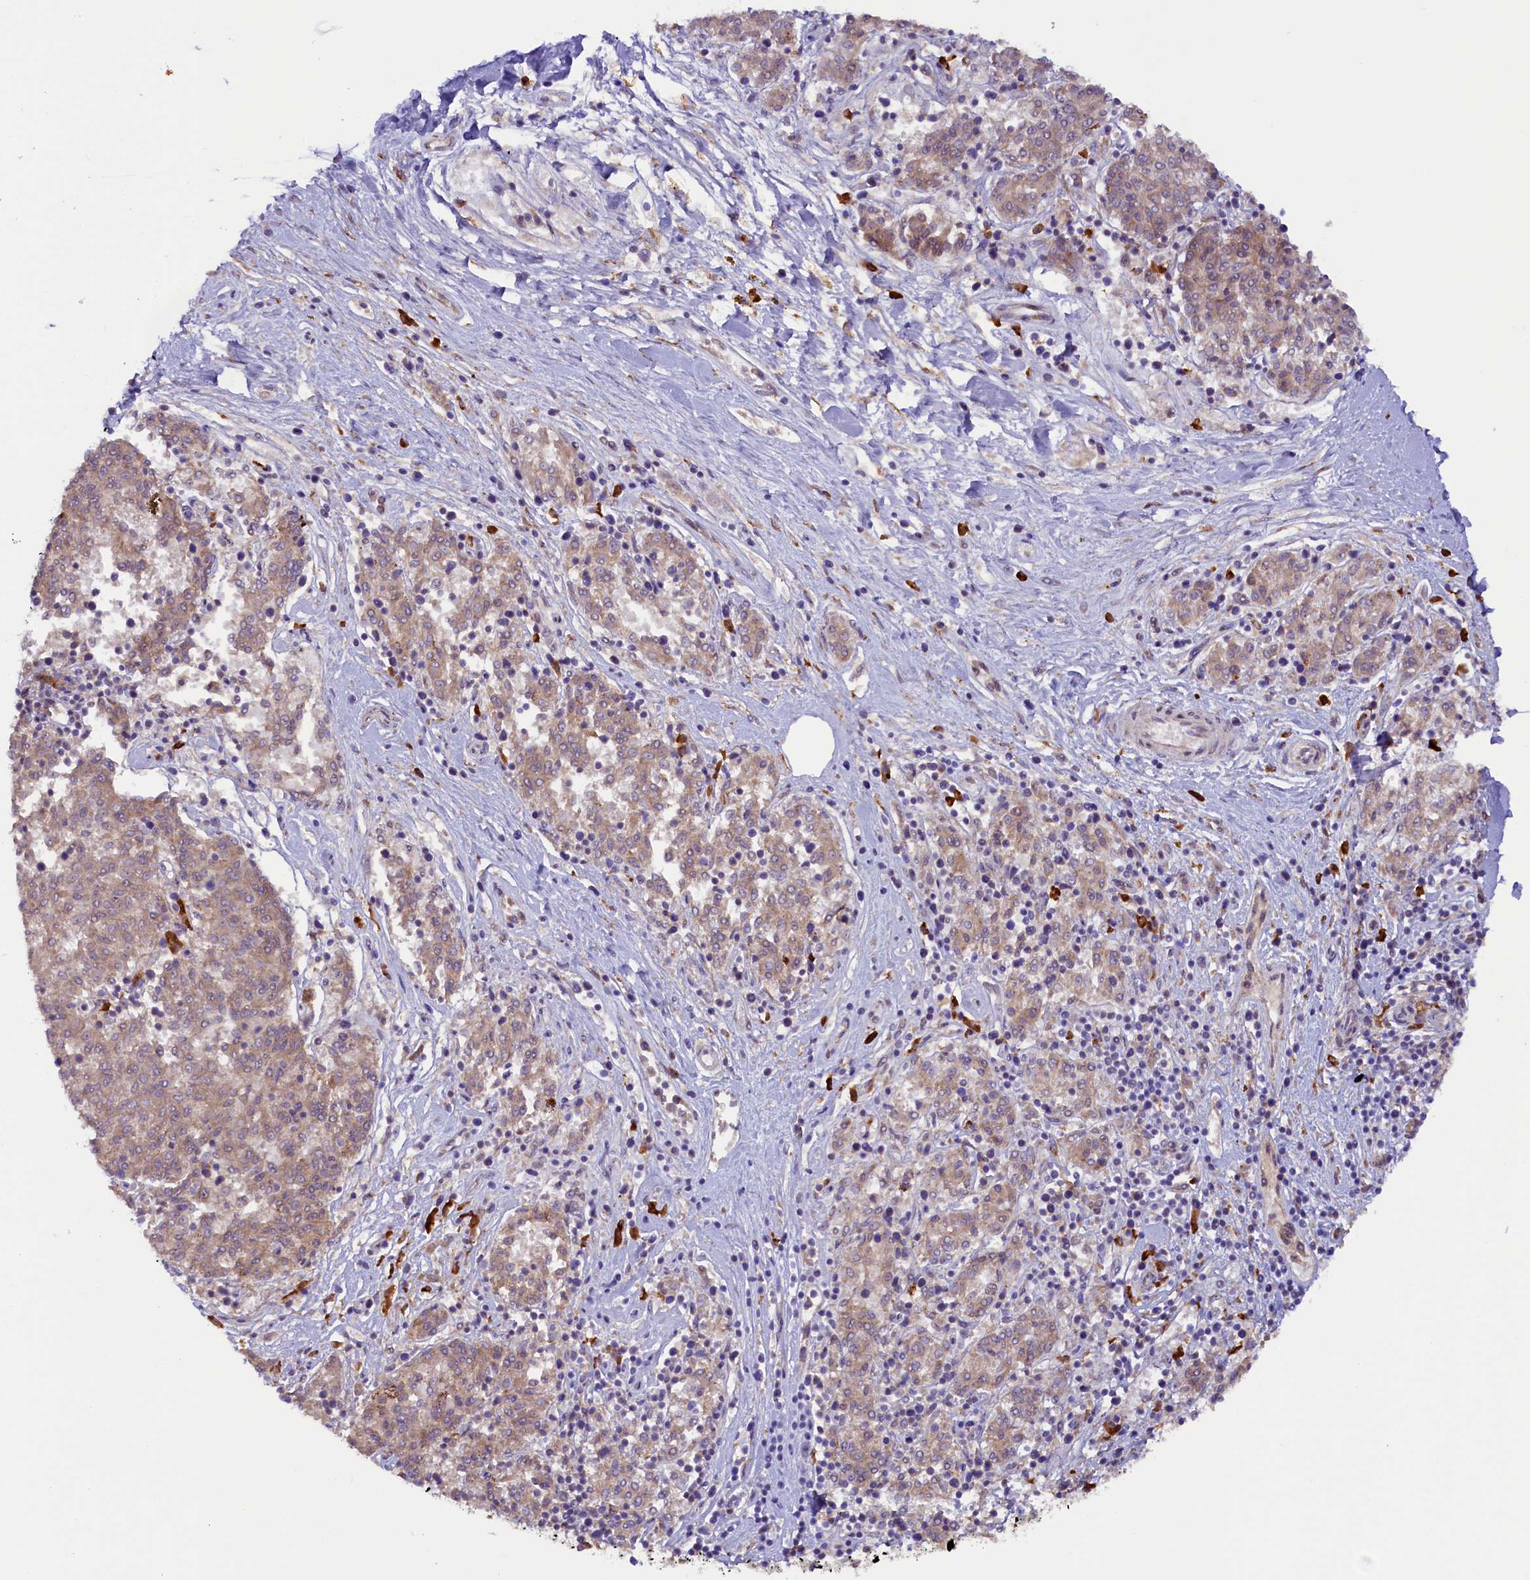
{"staining": {"intensity": "moderate", "quantity": ">75%", "location": "cytoplasmic/membranous"}, "tissue": "melanoma", "cell_type": "Tumor cells", "image_type": "cancer", "snomed": [{"axis": "morphology", "description": "Malignant melanoma, NOS"}, {"axis": "topography", "description": "Skin"}], "caption": "IHC (DAB) staining of human melanoma displays moderate cytoplasmic/membranous protein expression in approximately >75% of tumor cells.", "gene": "SSC5D", "patient": {"sex": "female", "age": 72}}